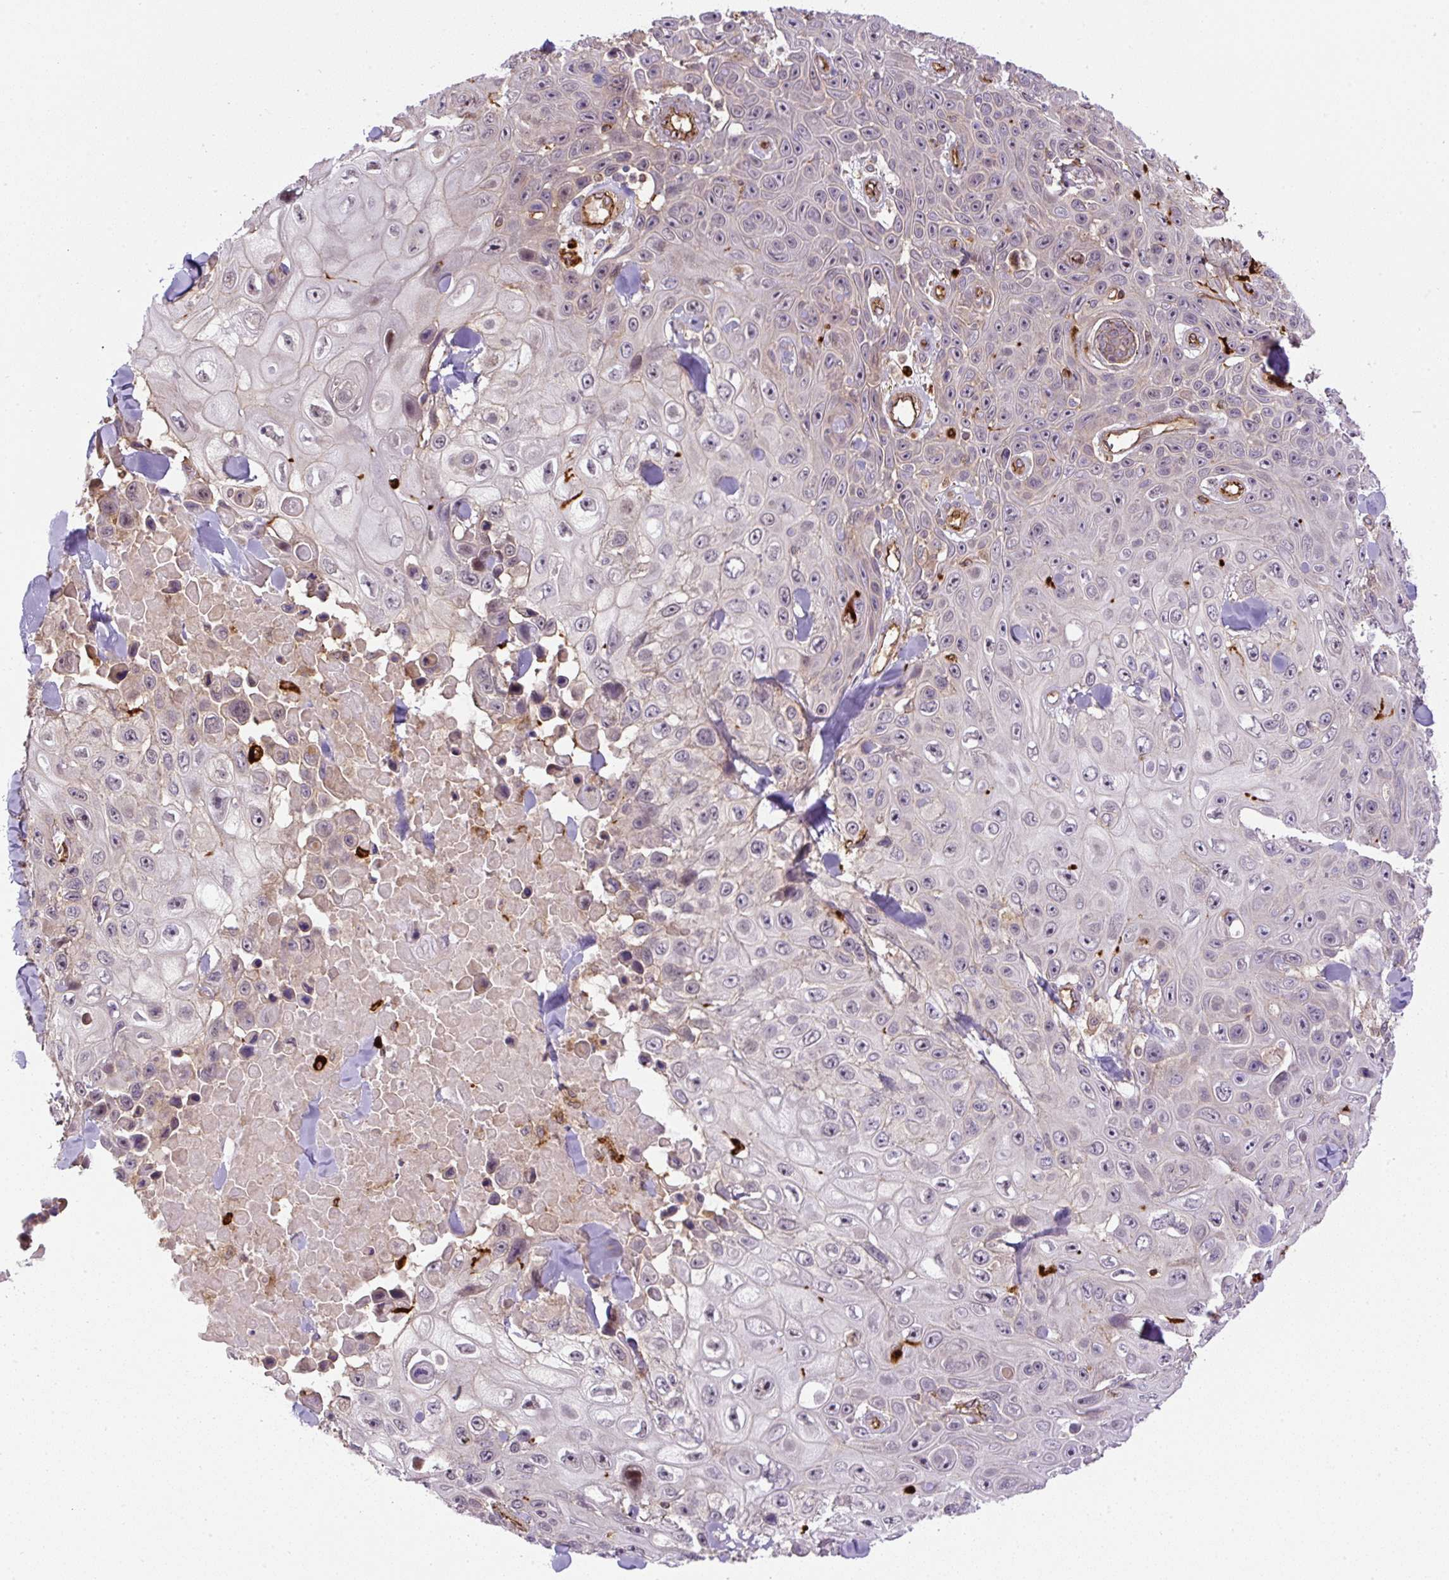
{"staining": {"intensity": "negative", "quantity": "none", "location": "none"}, "tissue": "skin cancer", "cell_type": "Tumor cells", "image_type": "cancer", "snomed": [{"axis": "morphology", "description": "Squamous cell carcinoma, NOS"}, {"axis": "topography", "description": "Skin"}], "caption": "Squamous cell carcinoma (skin) was stained to show a protein in brown. There is no significant positivity in tumor cells.", "gene": "B3GALT5", "patient": {"sex": "male", "age": 82}}